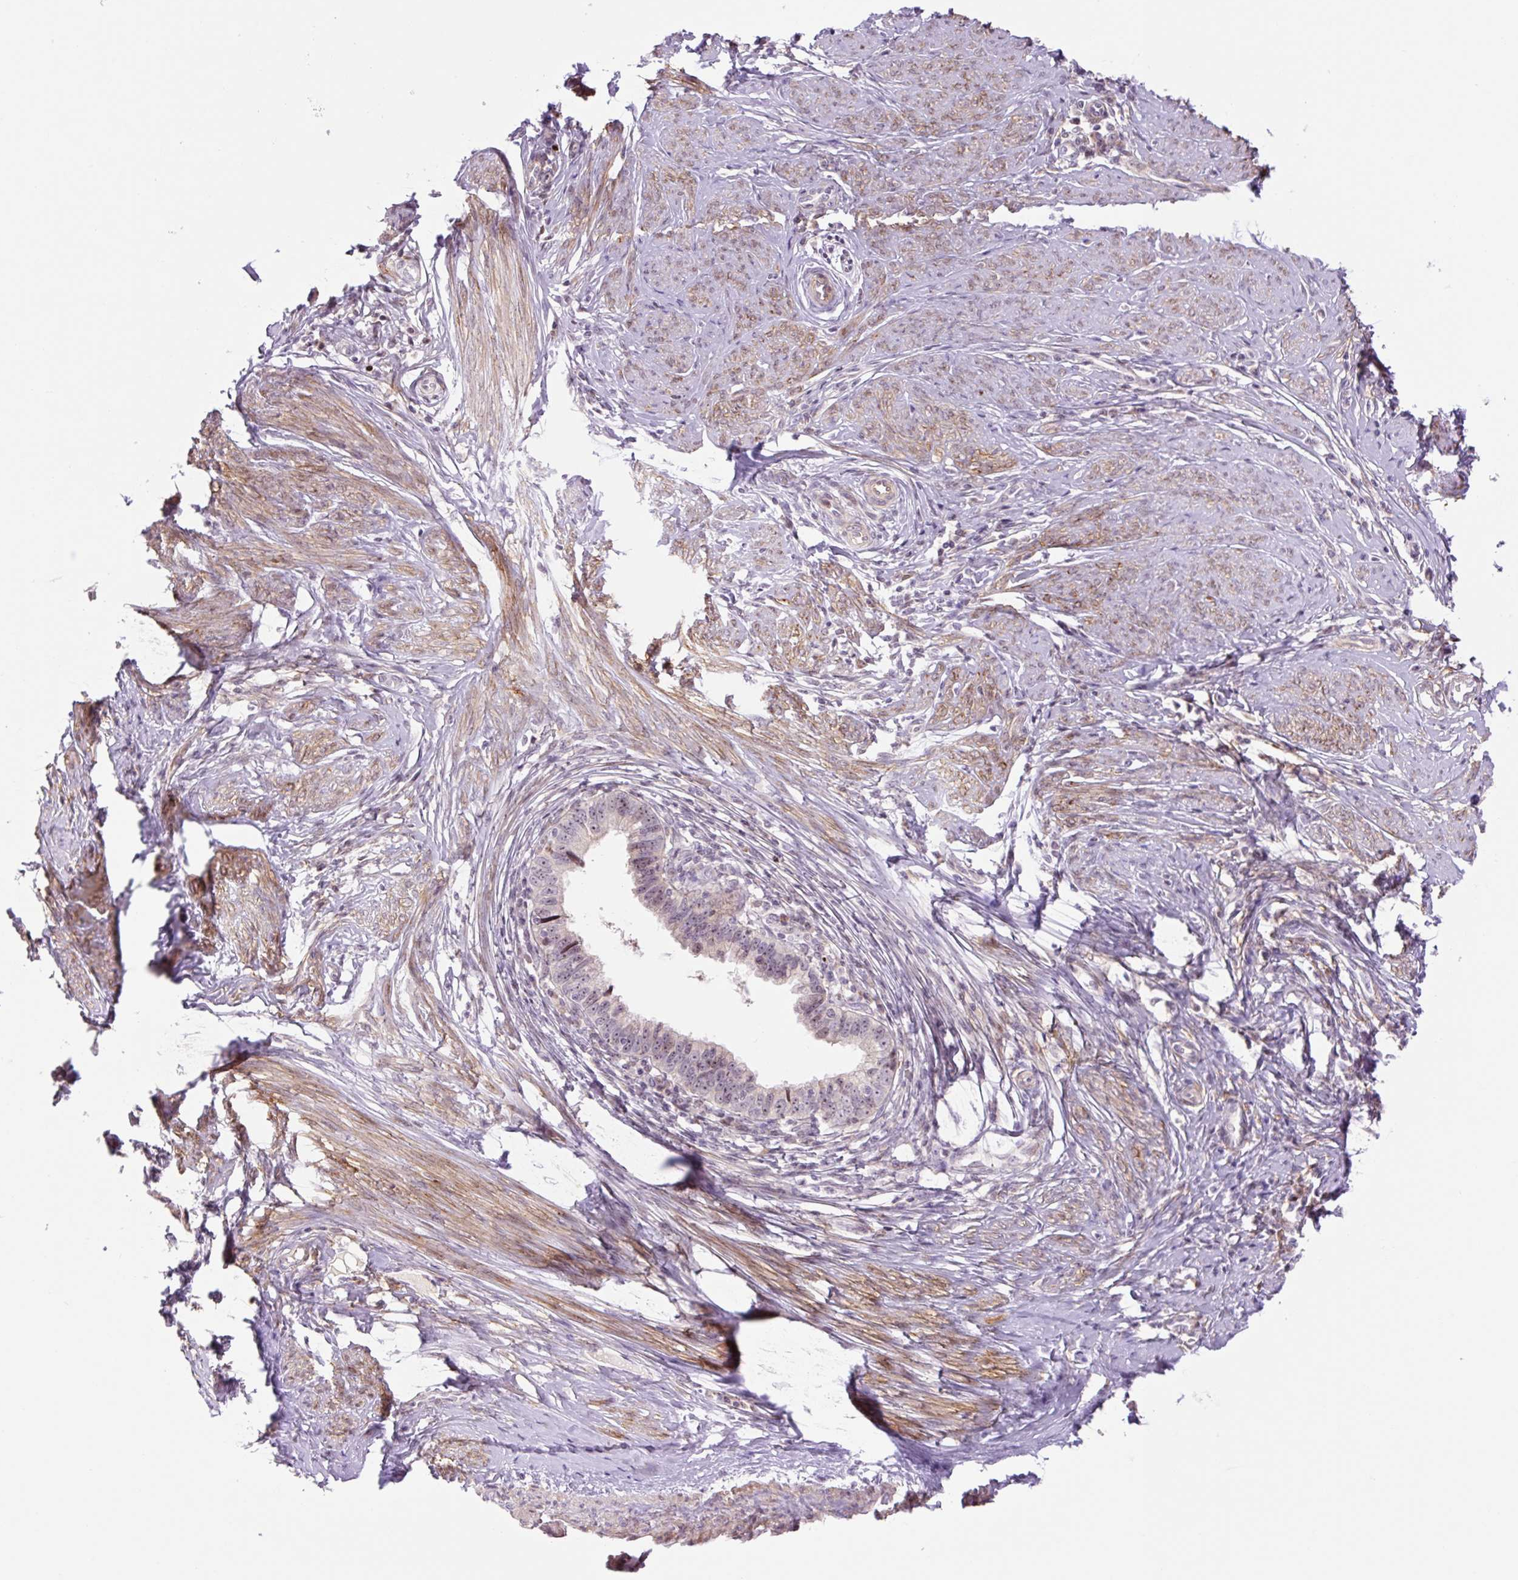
{"staining": {"intensity": "weak", "quantity": "25%-75%", "location": "cytoplasmic/membranous,nuclear"}, "tissue": "cervical cancer", "cell_type": "Tumor cells", "image_type": "cancer", "snomed": [{"axis": "morphology", "description": "Adenocarcinoma, NOS"}, {"axis": "topography", "description": "Cervix"}], "caption": "This micrograph demonstrates IHC staining of cervical cancer, with low weak cytoplasmic/membranous and nuclear staining in approximately 25%-75% of tumor cells.", "gene": "ZNF417", "patient": {"sex": "female", "age": 36}}